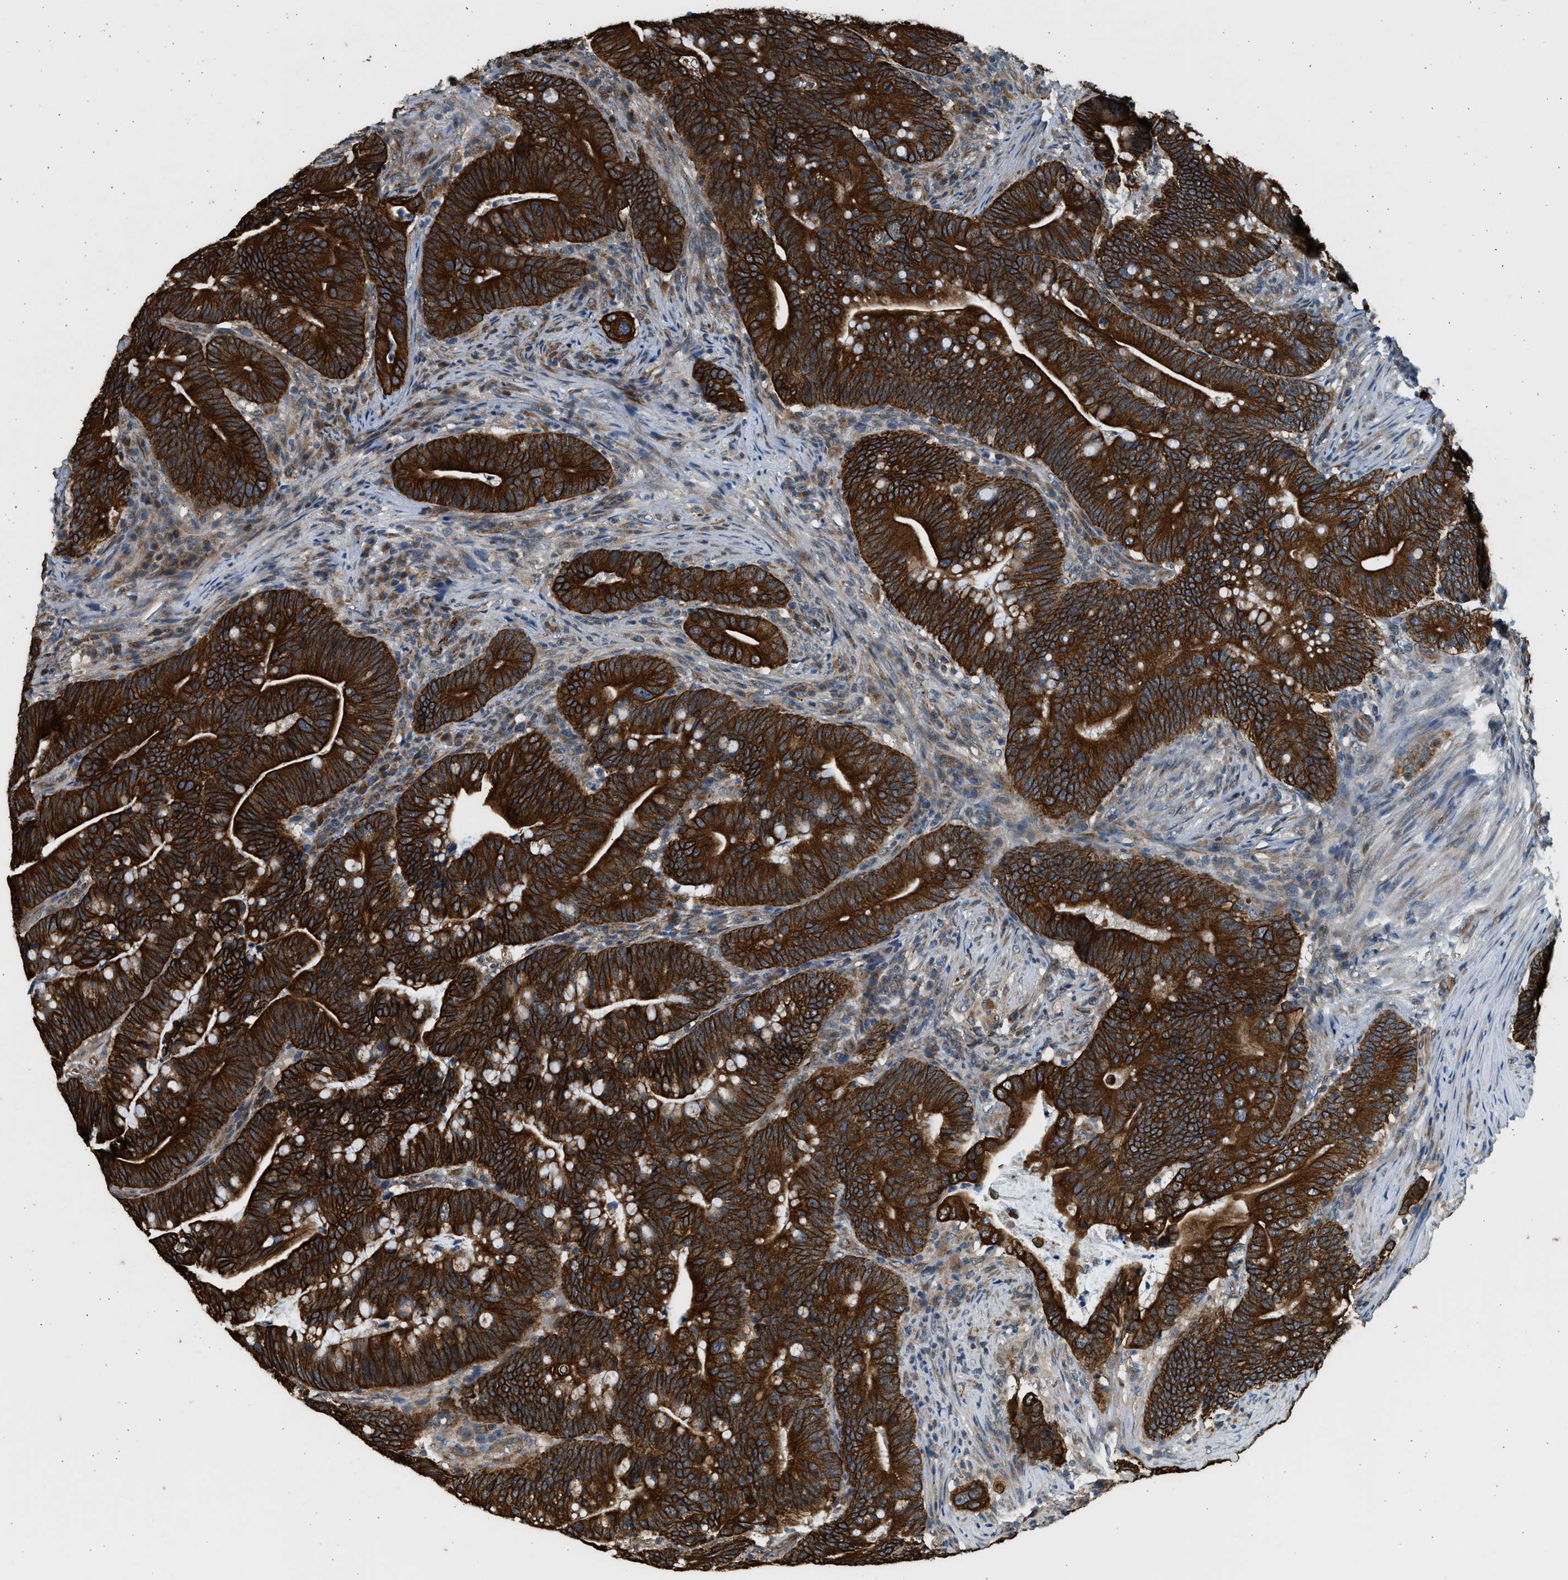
{"staining": {"intensity": "strong", "quantity": ">75%", "location": "cytoplasmic/membranous"}, "tissue": "colorectal cancer", "cell_type": "Tumor cells", "image_type": "cancer", "snomed": [{"axis": "morphology", "description": "Normal tissue, NOS"}, {"axis": "morphology", "description": "Adenocarcinoma, NOS"}, {"axis": "topography", "description": "Colon"}], "caption": "Tumor cells show high levels of strong cytoplasmic/membranous staining in about >75% of cells in human adenocarcinoma (colorectal). Using DAB (brown) and hematoxylin (blue) stains, captured at high magnification using brightfield microscopy.", "gene": "PCLO", "patient": {"sex": "female", "age": 66}}